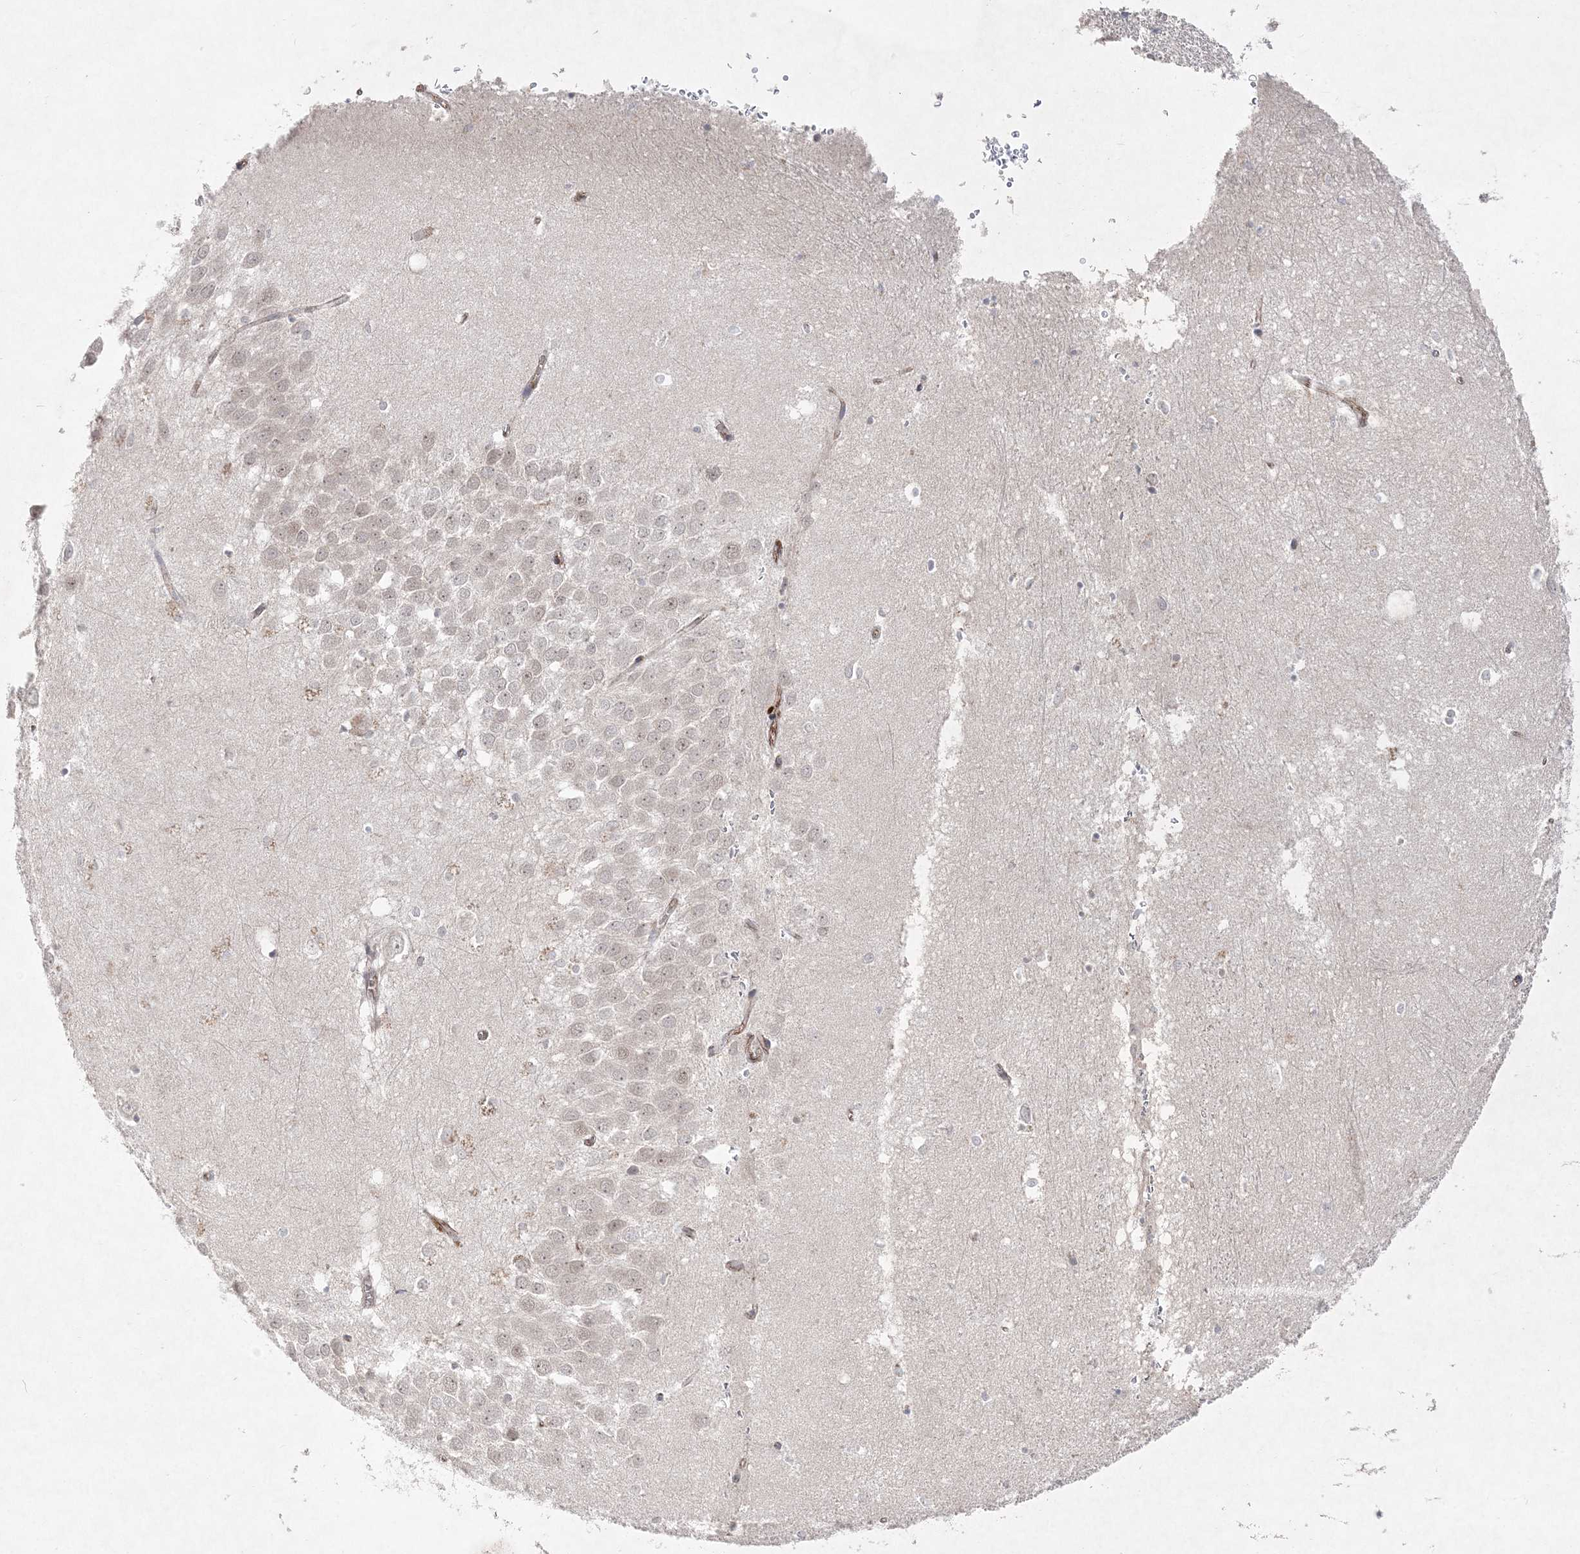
{"staining": {"intensity": "negative", "quantity": "none", "location": "none"}, "tissue": "hippocampus", "cell_type": "Glial cells", "image_type": "normal", "snomed": [{"axis": "morphology", "description": "Normal tissue, NOS"}, {"axis": "topography", "description": "Hippocampus"}], "caption": "The histopathology image demonstrates no significant expression in glial cells of hippocampus.", "gene": "CLNK", "patient": {"sex": "female", "age": 64}}